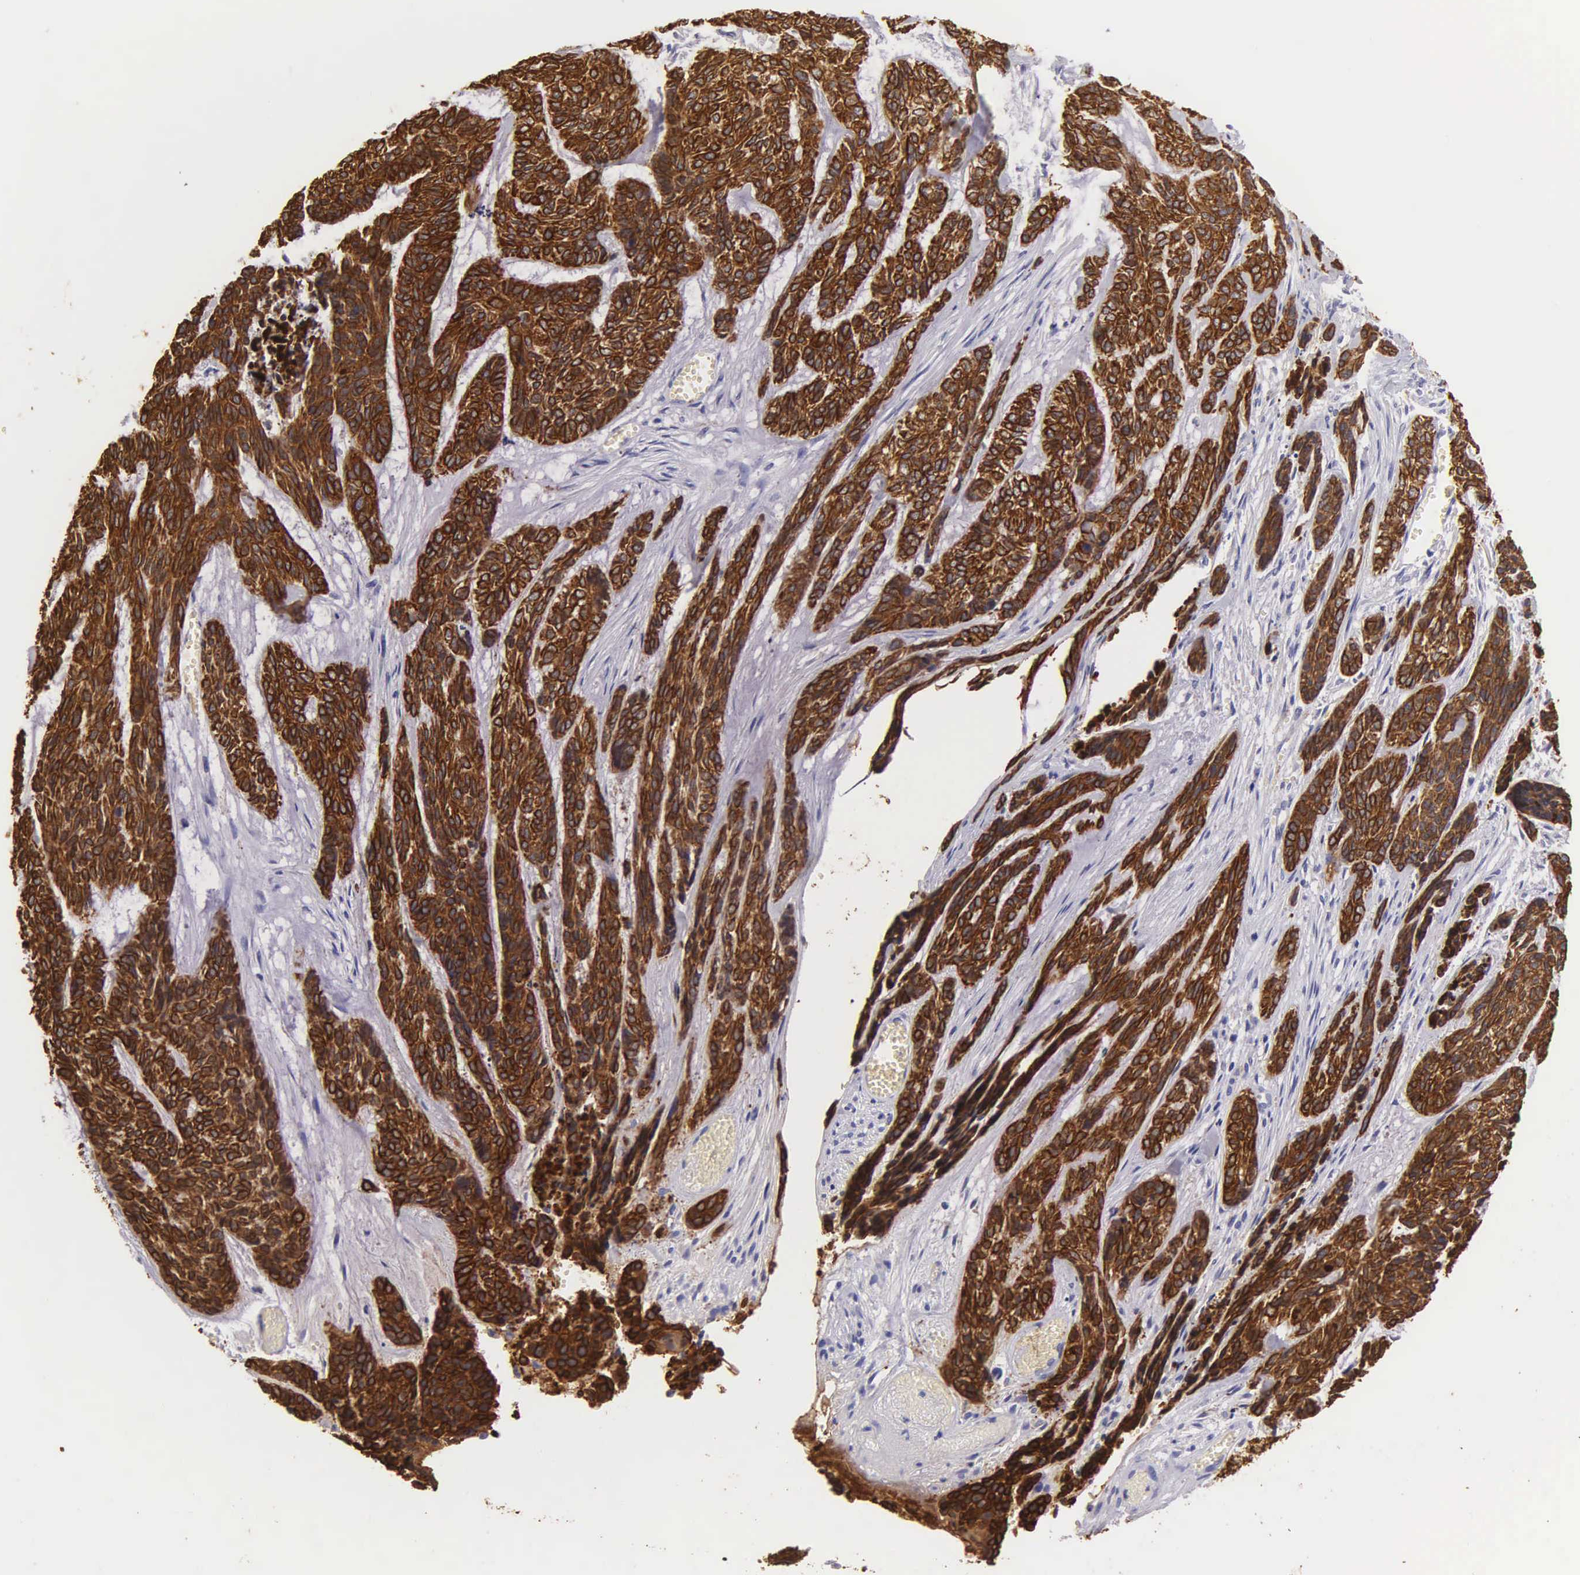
{"staining": {"intensity": "strong", "quantity": ">75%", "location": "cytoplasmic/membranous"}, "tissue": "skin cancer", "cell_type": "Tumor cells", "image_type": "cancer", "snomed": [{"axis": "morphology", "description": "Normal tissue, NOS"}, {"axis": "morphology", "description": "Basal cell carcinoma"}, {"axis": "topography", "description": "Skin"}], "caption": "Immunohistochemical staining of skin cancer reveals high levels of strong cytoplasmic/membranous protein positivity in about >75% of tumor cells. (Brightfield microscopy of DAB IHC at high magnification).", "gene": "KRT17", "patient": {"sex": "female", "age": 65}}